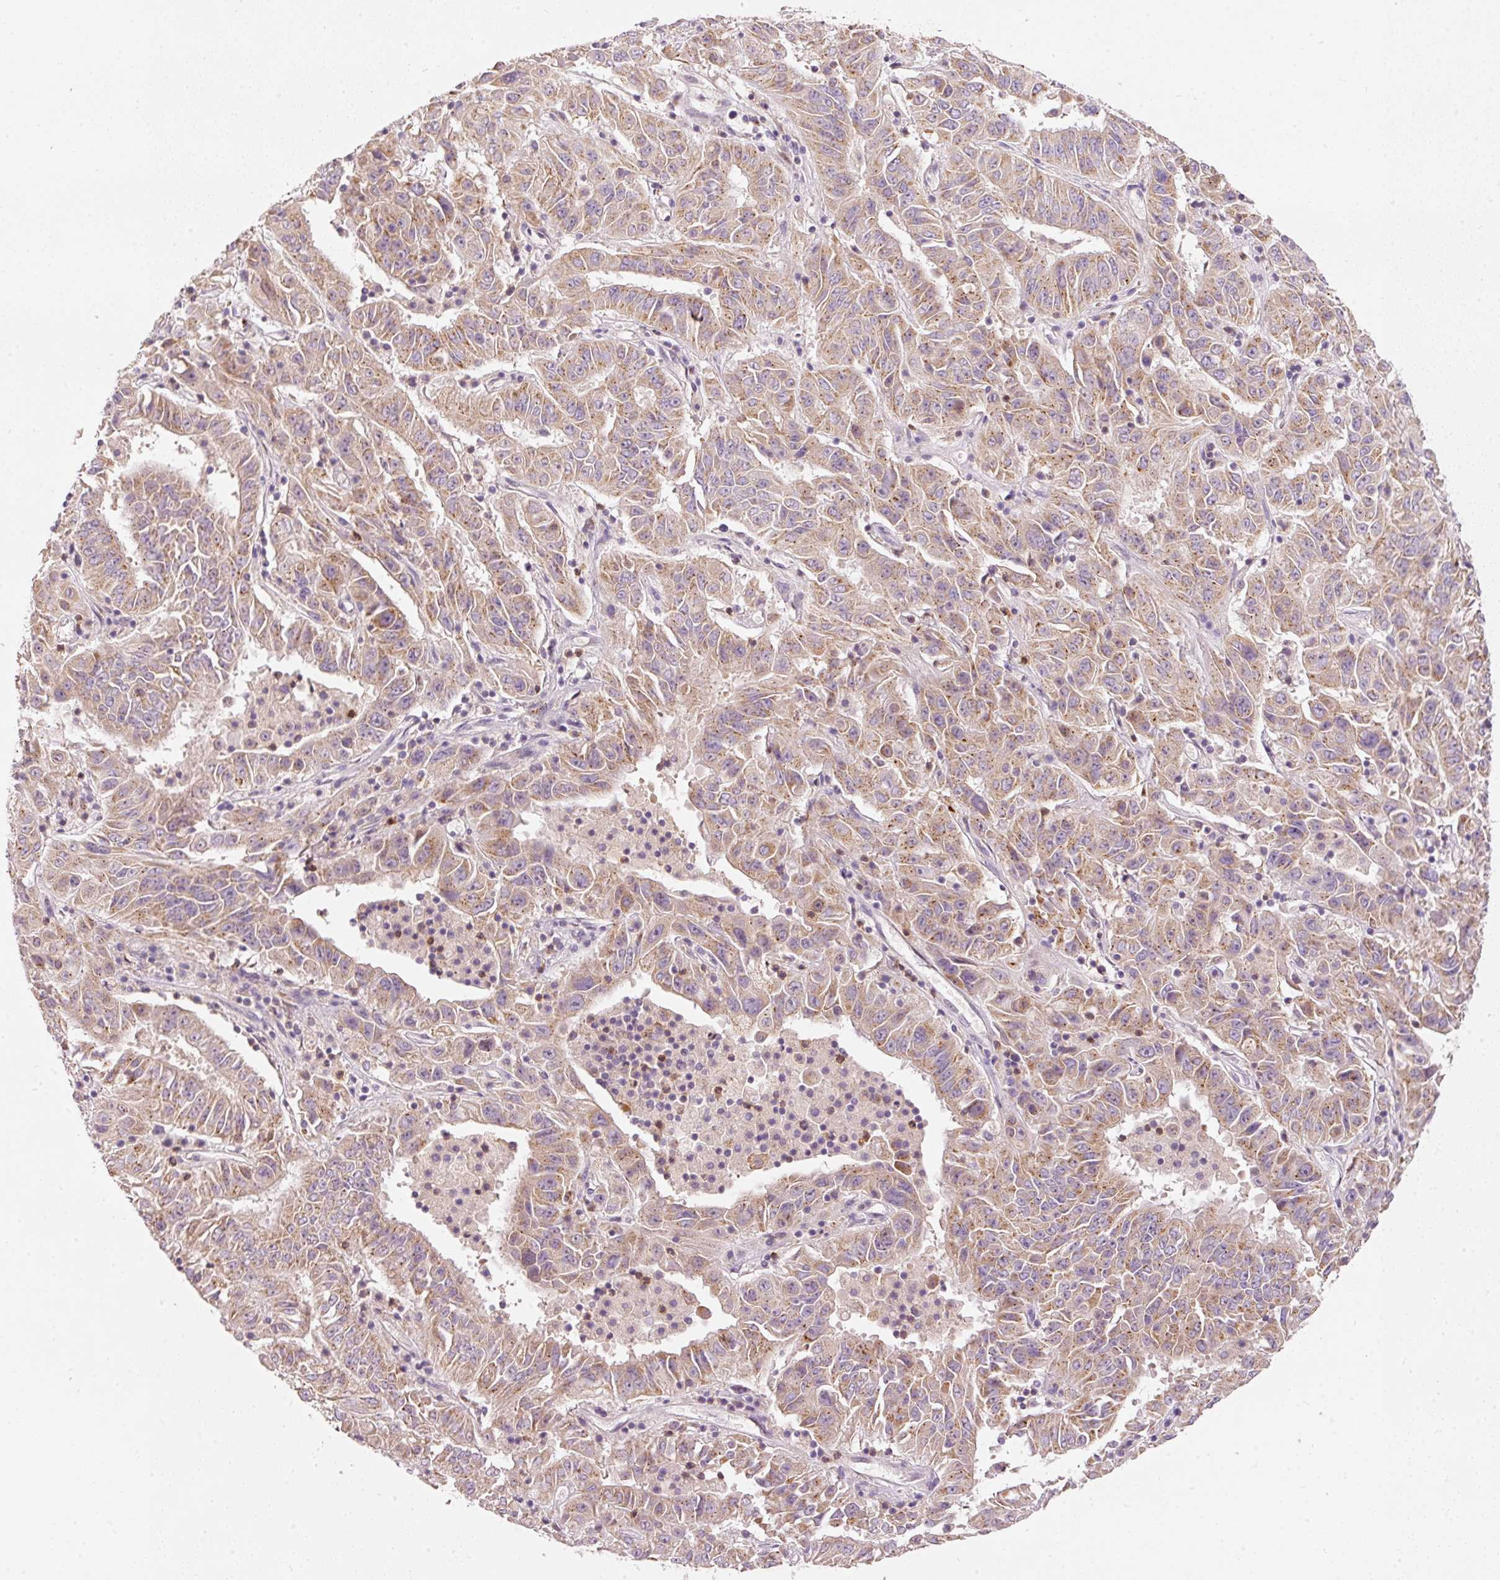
{"staining": {"intensity": "moderate", "quantity": ">75%", "location": "cytoplasmic/membranous"}, "tissue": "pancreatic cancer", "cell_type": "Tumor cells", "image_type": "cancer", "snomed": [{"axis": "morphology", "description": "Adenocarcinoma, NOS"}, {"axis": "topography", "description": "Pancreas"}], "caption": "Moderate cytoplasmic/membranous staining for a protein is appreciated in approximately >75% of tumor cells of adenocarcinoma (pancreatic) using IHC.", "gene": "KLHL21", "patient": {"sex": "male", "age": 63}}